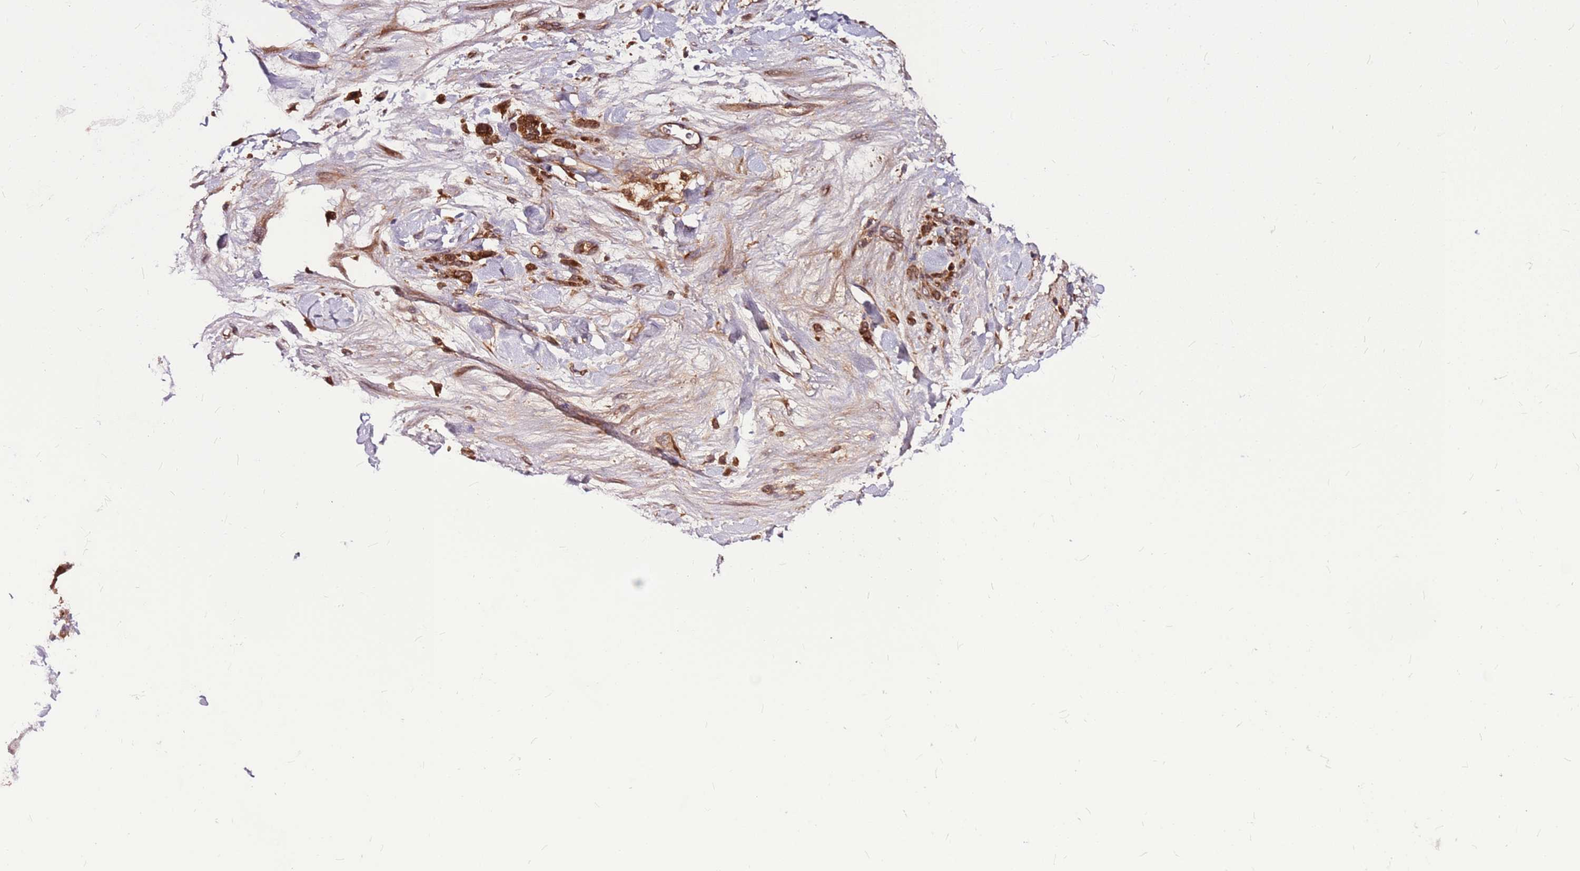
{"staining": {"intensity": "strong", "quantity": ">75%", "location": "cytoplasmic/membranous"}, "tissue": "stomach cancer", "cell_type": "Tumor cells", "image_type": "cancer", "snomed": [{"axis": "morphology", "description": "Normal tissue, NOS"}, {"axis": "morphology", "description": "Adenocarcinoma, NOS"}, {"axis": "topography", "description": "Stomach"}], "caption": "A brown stain labels strong cytoplasmic/membranous expression of a protein in human stomach adenocarcinoma tumor cells.", "gene": "LYPLAL1", "patient": {"sex": "male", "age": 82}}